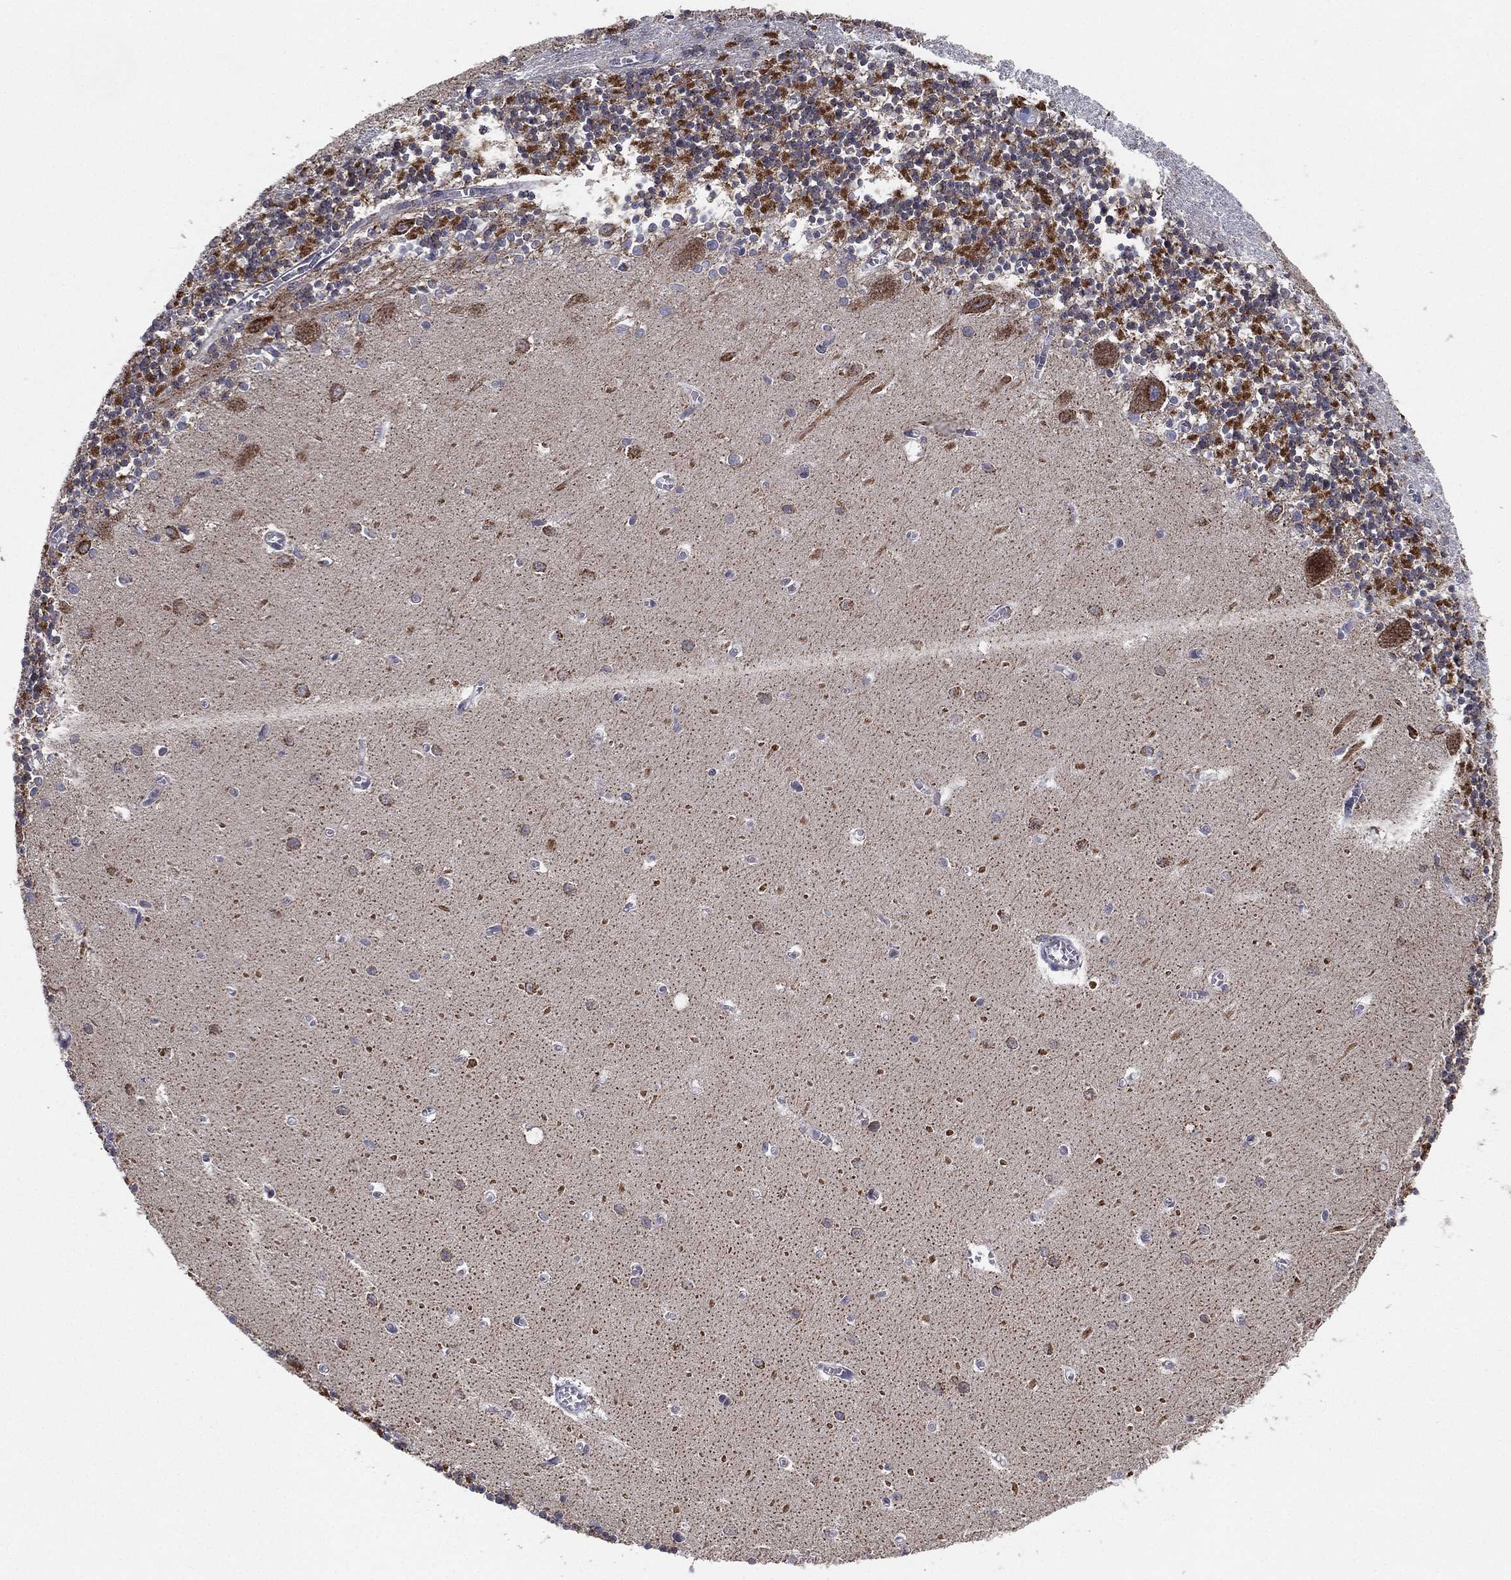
{"staining": {"intensity": "negative", "quantity": "none", "location": "none"}, "tissue": "cerebellum", "cell_type": "Cells in granular layer", "image_type": "normal", "snomed": [{"axis": "morphology", "description": "Normal tissue, NOS"}, {"axis": "topography", "description": "Cerebellum"}], "caption": "Immunohistochemical staining of normal human cerebellum reveals no significant expression in cells in granular layer.", "gene": "PSMG4", "patient": {"sex": "female", "age": 64}}